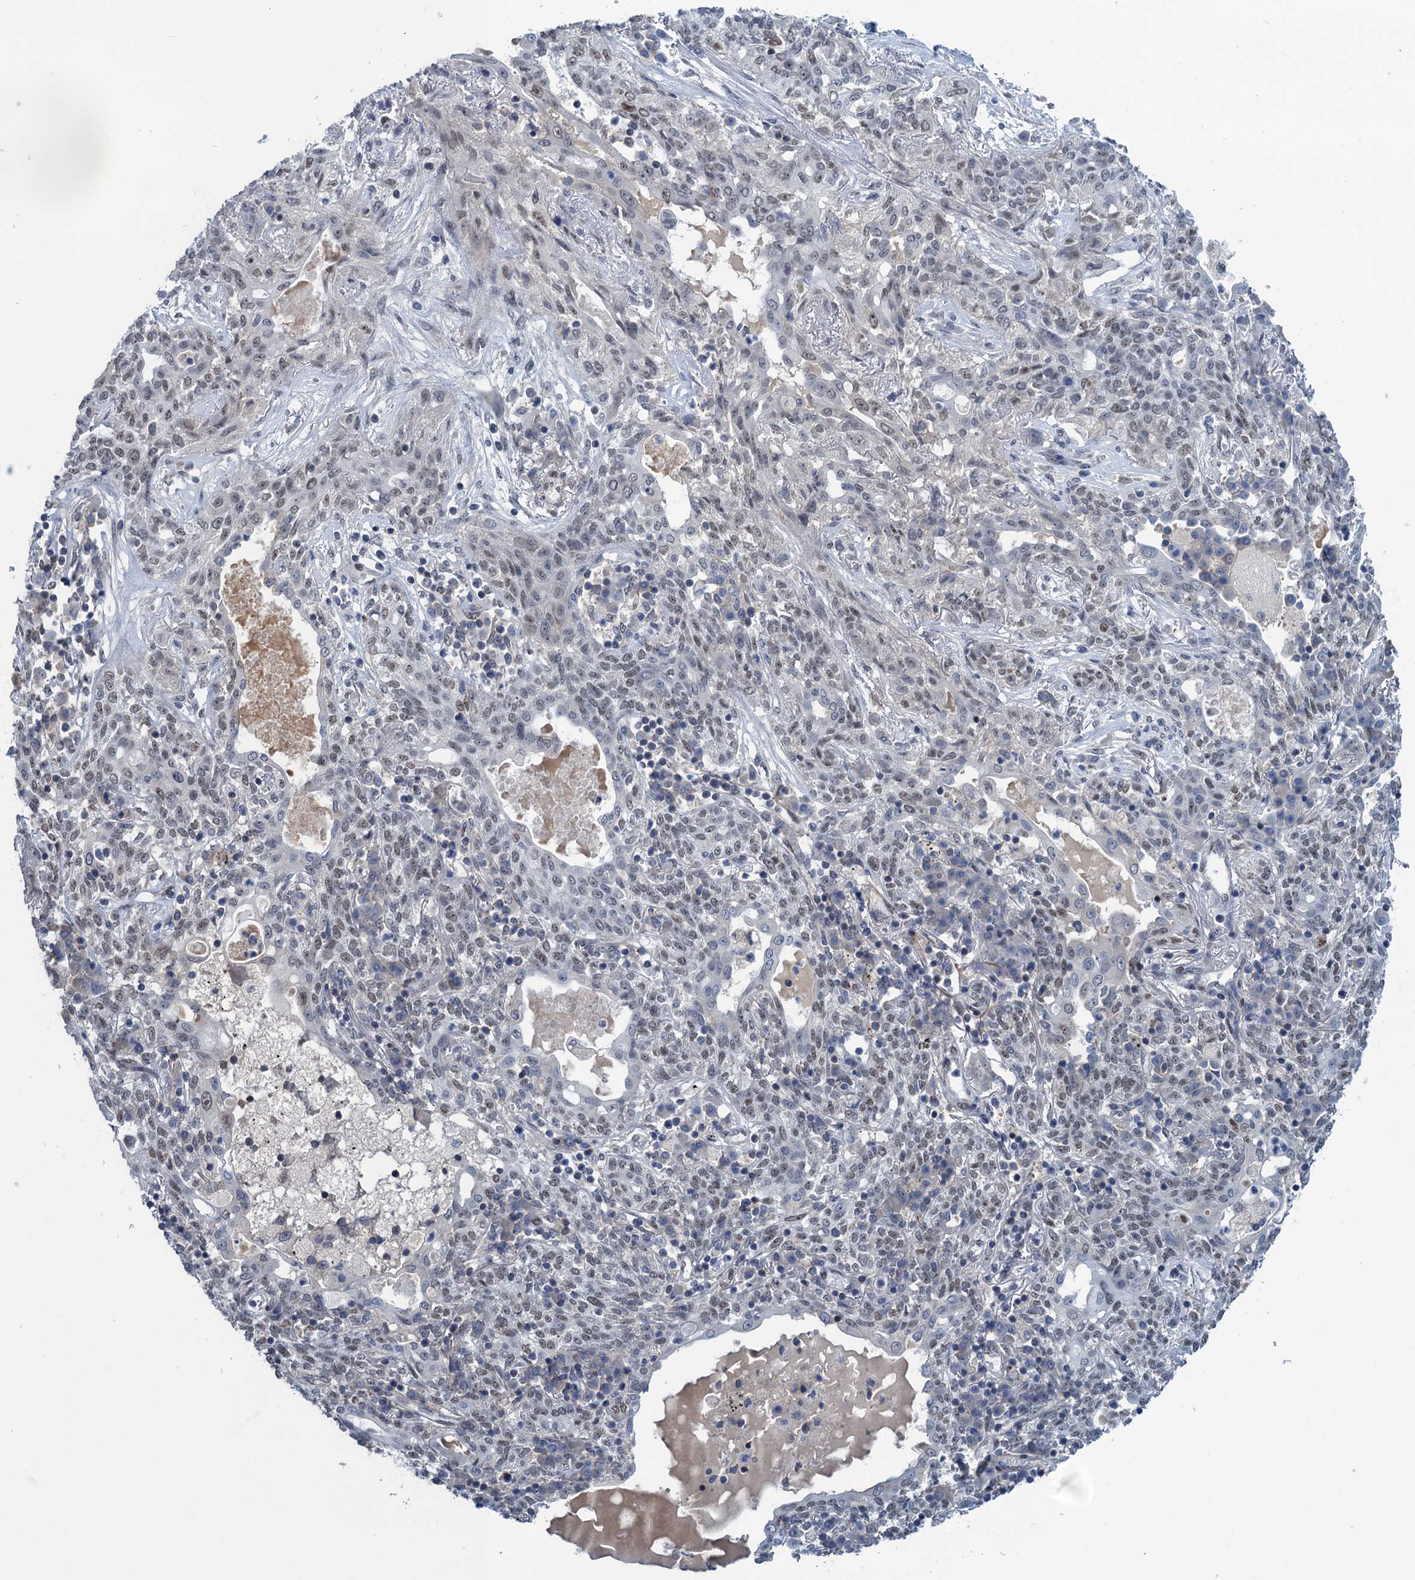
{"staining": {"intensity": "weak", "quantity": "25%-75%", "location": "nuclear"}, "tissue": "lung cancer", "cell_type": "Tumor cells", "image_type": "cancer", "snomed": [{"axis": "morphology", "description": "Squamous cell carcinoma, NOS"}, {"axis": "topography", "description": "Lung"}], "caption": "Approximately 25%-75% of tumor cells in human lung cancer display weak nuclear protein positivity as visualized by brown immunohistochemical staining.", "gene": "SAE1", "patient": {"sex": "female", "age": 70}}